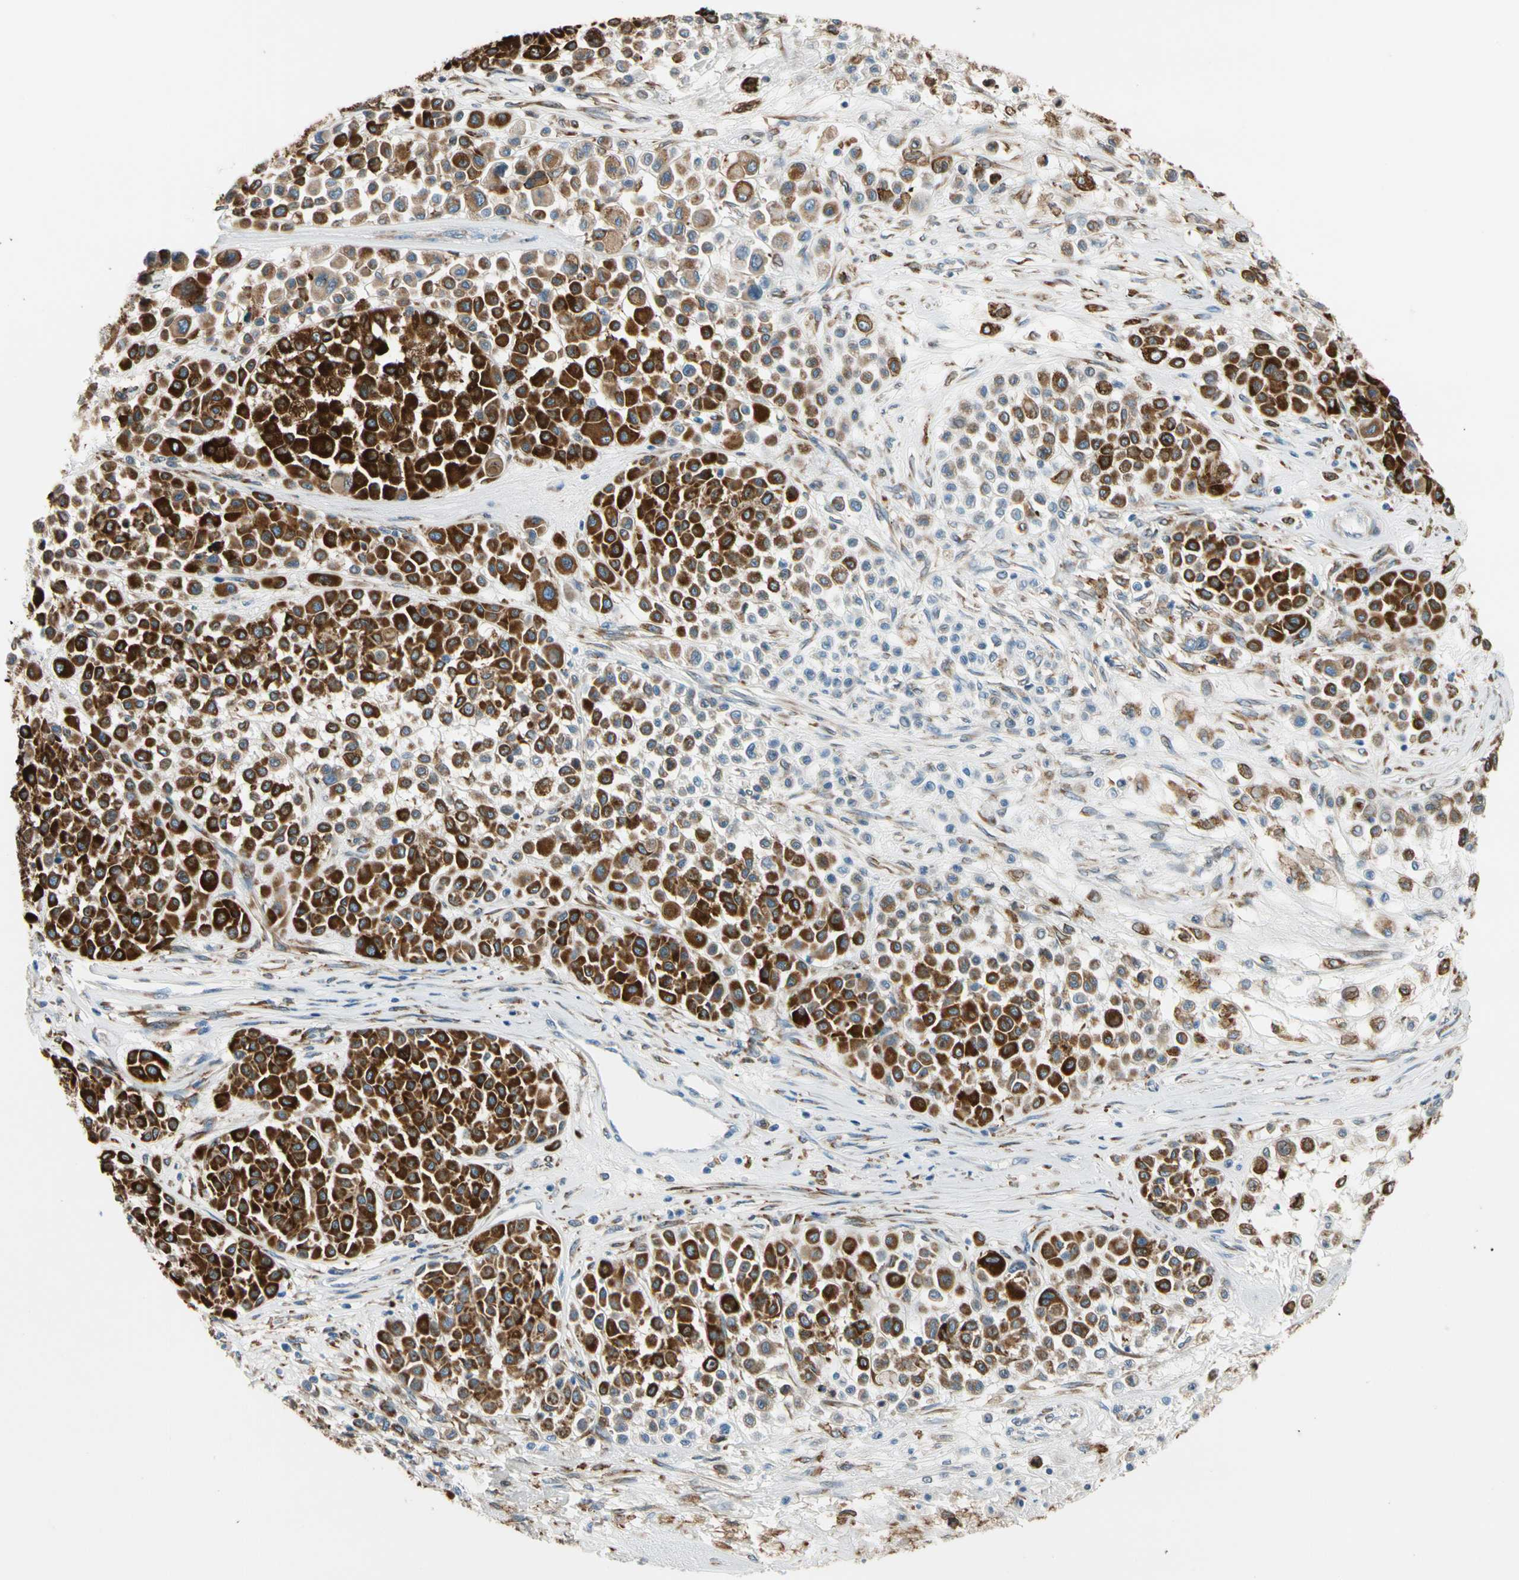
{"staining": {"intensity": "strong", "quantity": ">75%", "location": "cytoplasmic/membranous"}, "tissue": "melanoma", "cell_type": "Tumor cells", "image_type": "cancer", "snomed": [{"axis": "morphology", "description": "Malignant melanoma, Metastatic site"}, {"axis": "topography", "description": "Soft tissue"}], "caption": "About >75% of tumor cells in human malignant melanoma (metastatic site) demonstrate strong cytoplasmic/membranous protein positivity as visualized by brown immunohistochemical staining.", "gene": "LRPAP1", "patient": {"sex": "male", "age": 41}}